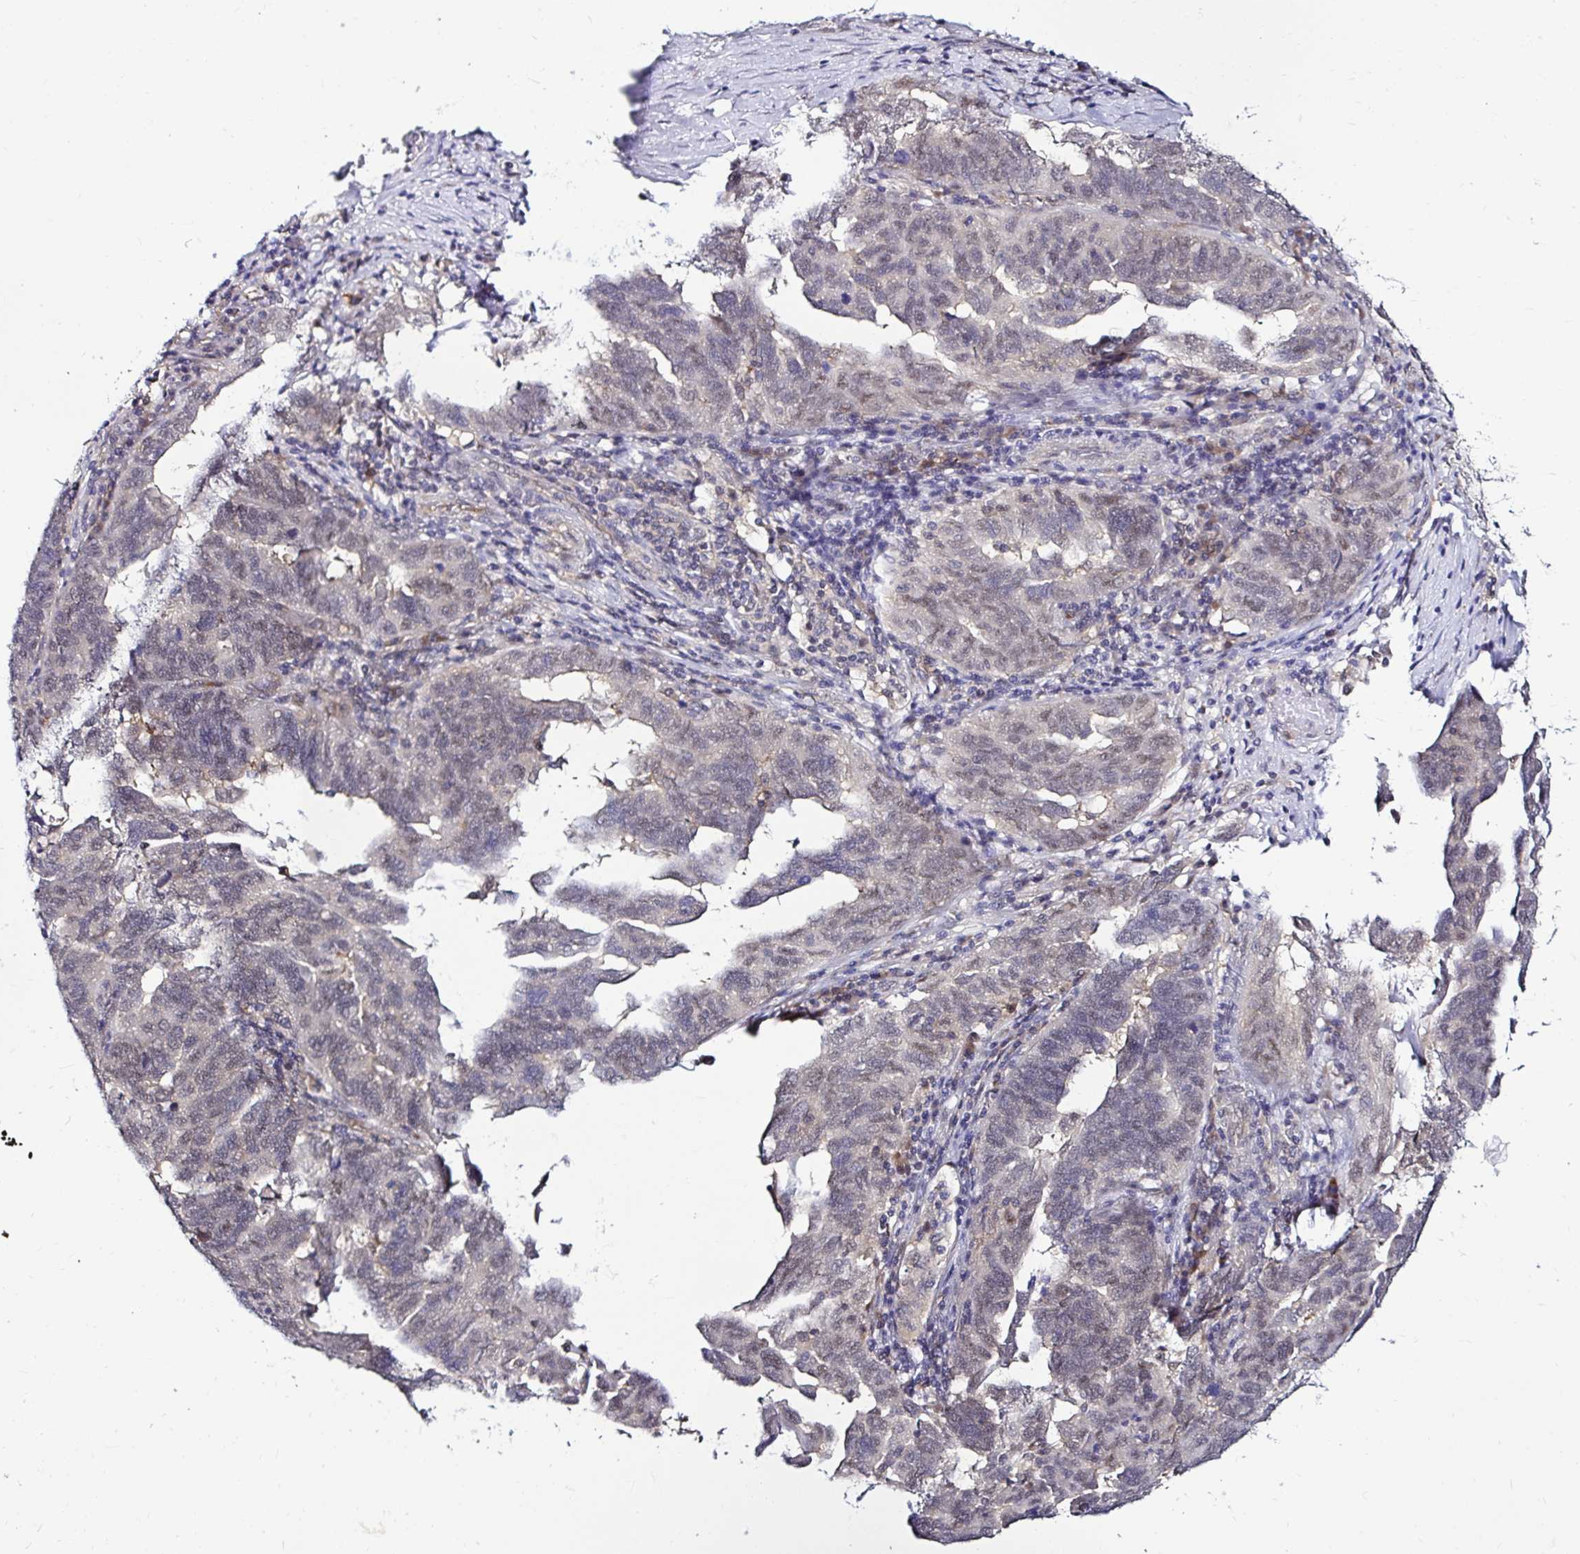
{"staining": {"intensity": "weak", "quantity": "25%-75%", "location": "nuclear"}, "tissue": "ovarian cancer", "cell_type": "Tumor cells", "image_type": "cancer", "snomed": [{"axis": "morphology", "description": "Cystadenocarcinoma, serous, NOS"}, {"axis": "topography", "description": "Ovary"}], "caption": "This micrograph shows immunohistochemistry staining of human ovarian serous cystadenocarcinoma, with low weak nuclear staining in approximately 25%-75% of tumor cells.", "gene": "PSMD3", "patient": {"sex": "female", "age": 64}}